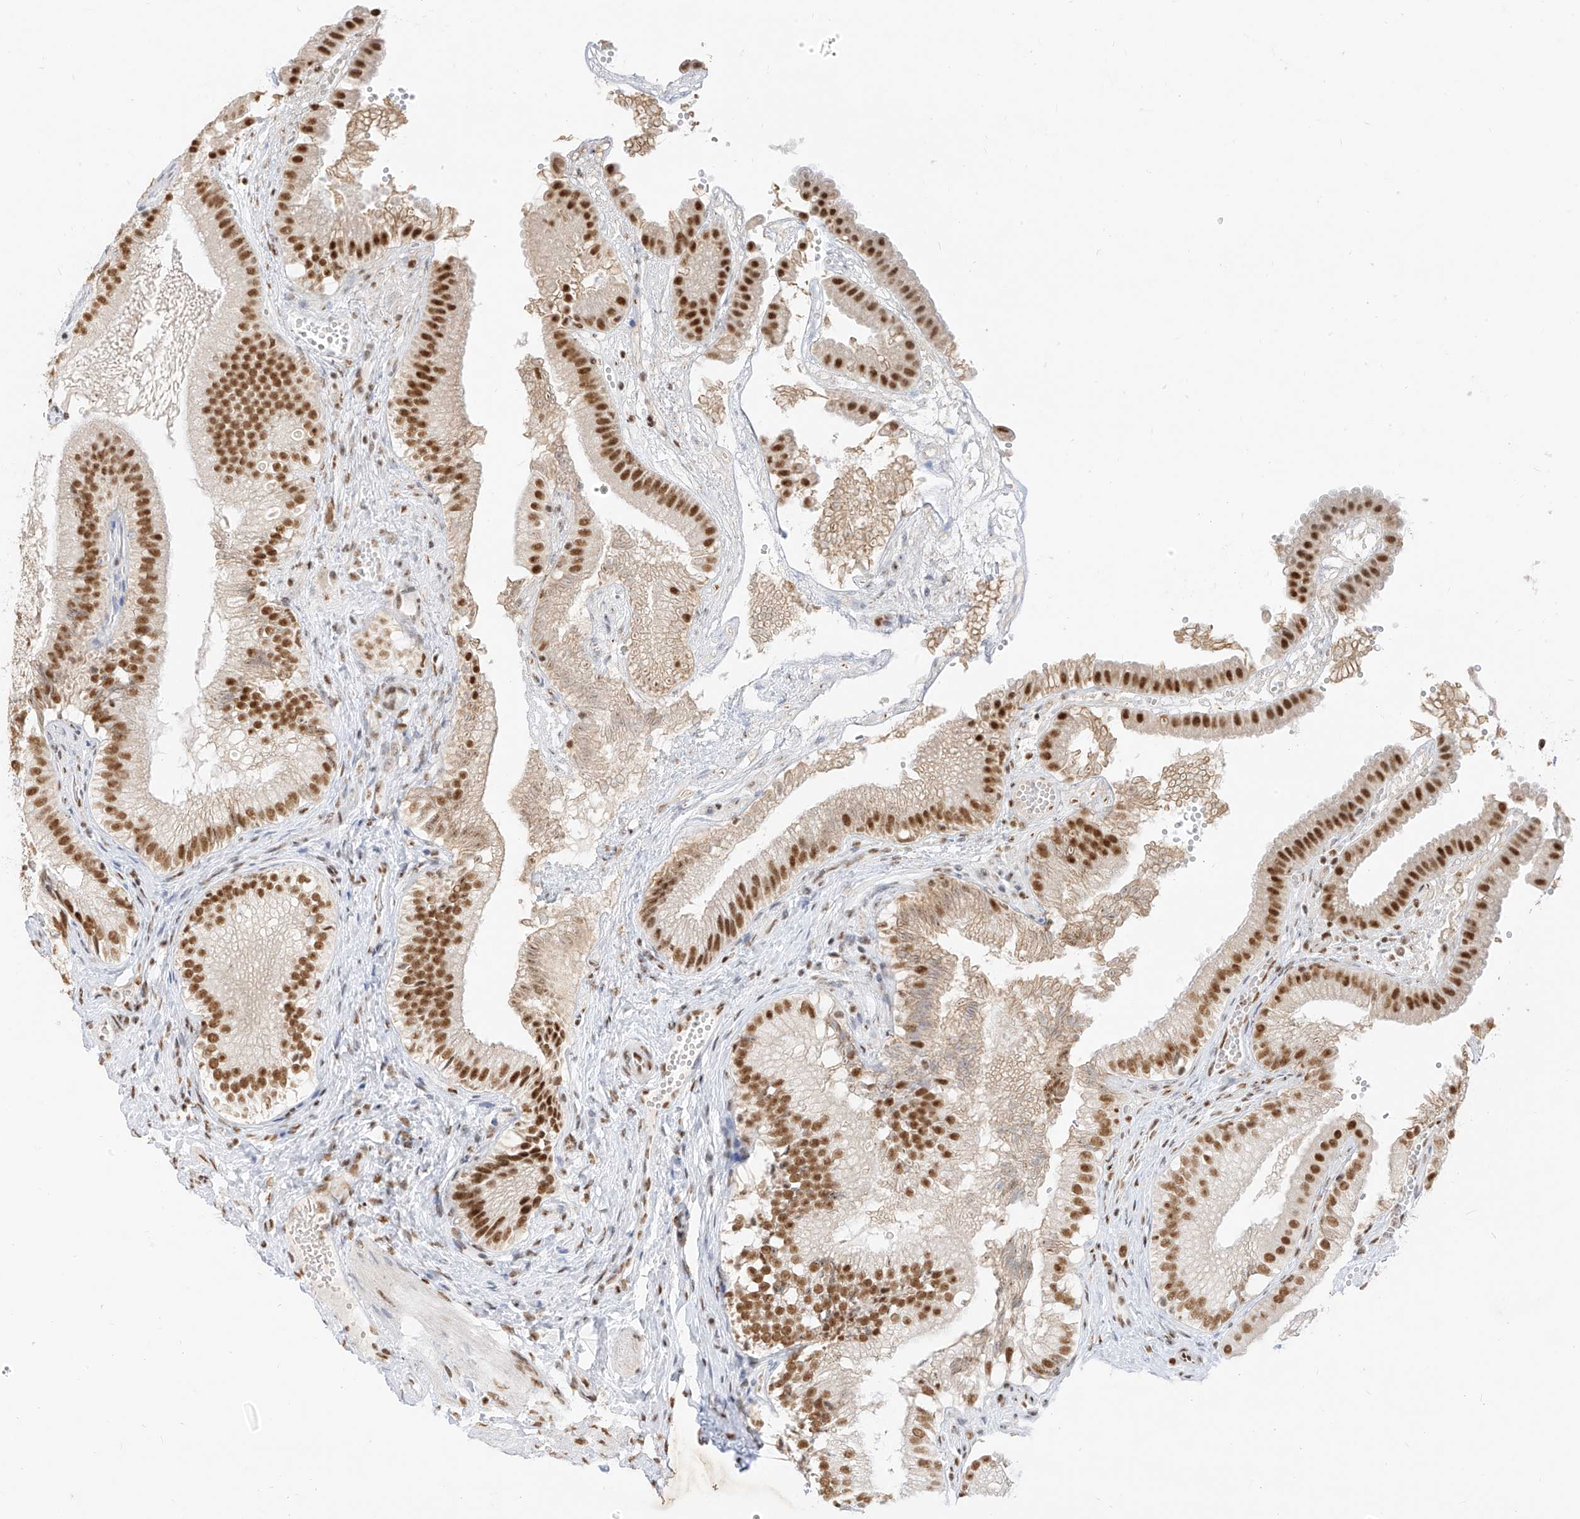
{"staining": {"intensity": "strong", "quantity": ">75%", "location": "nuclear"}, "tissue": "gallbladder", "cell_type": "Glandular cells", "image_type": "normal", "snomed": [{"axis": "morphology", "description": "Normal tissue, NOS"}, {"axis": "topography", "description": "Gallbladder"}], "caption": "Glandular cells exhibit high levels of strong nuclear staining in about >75% of cells in normal gallbladder. Immunohistochemistry (ihc) stains the protein in brown and the nuclei are stained blue.", "gene": "SMARCA2", "patient": {"sex": "female", "age": 30}}